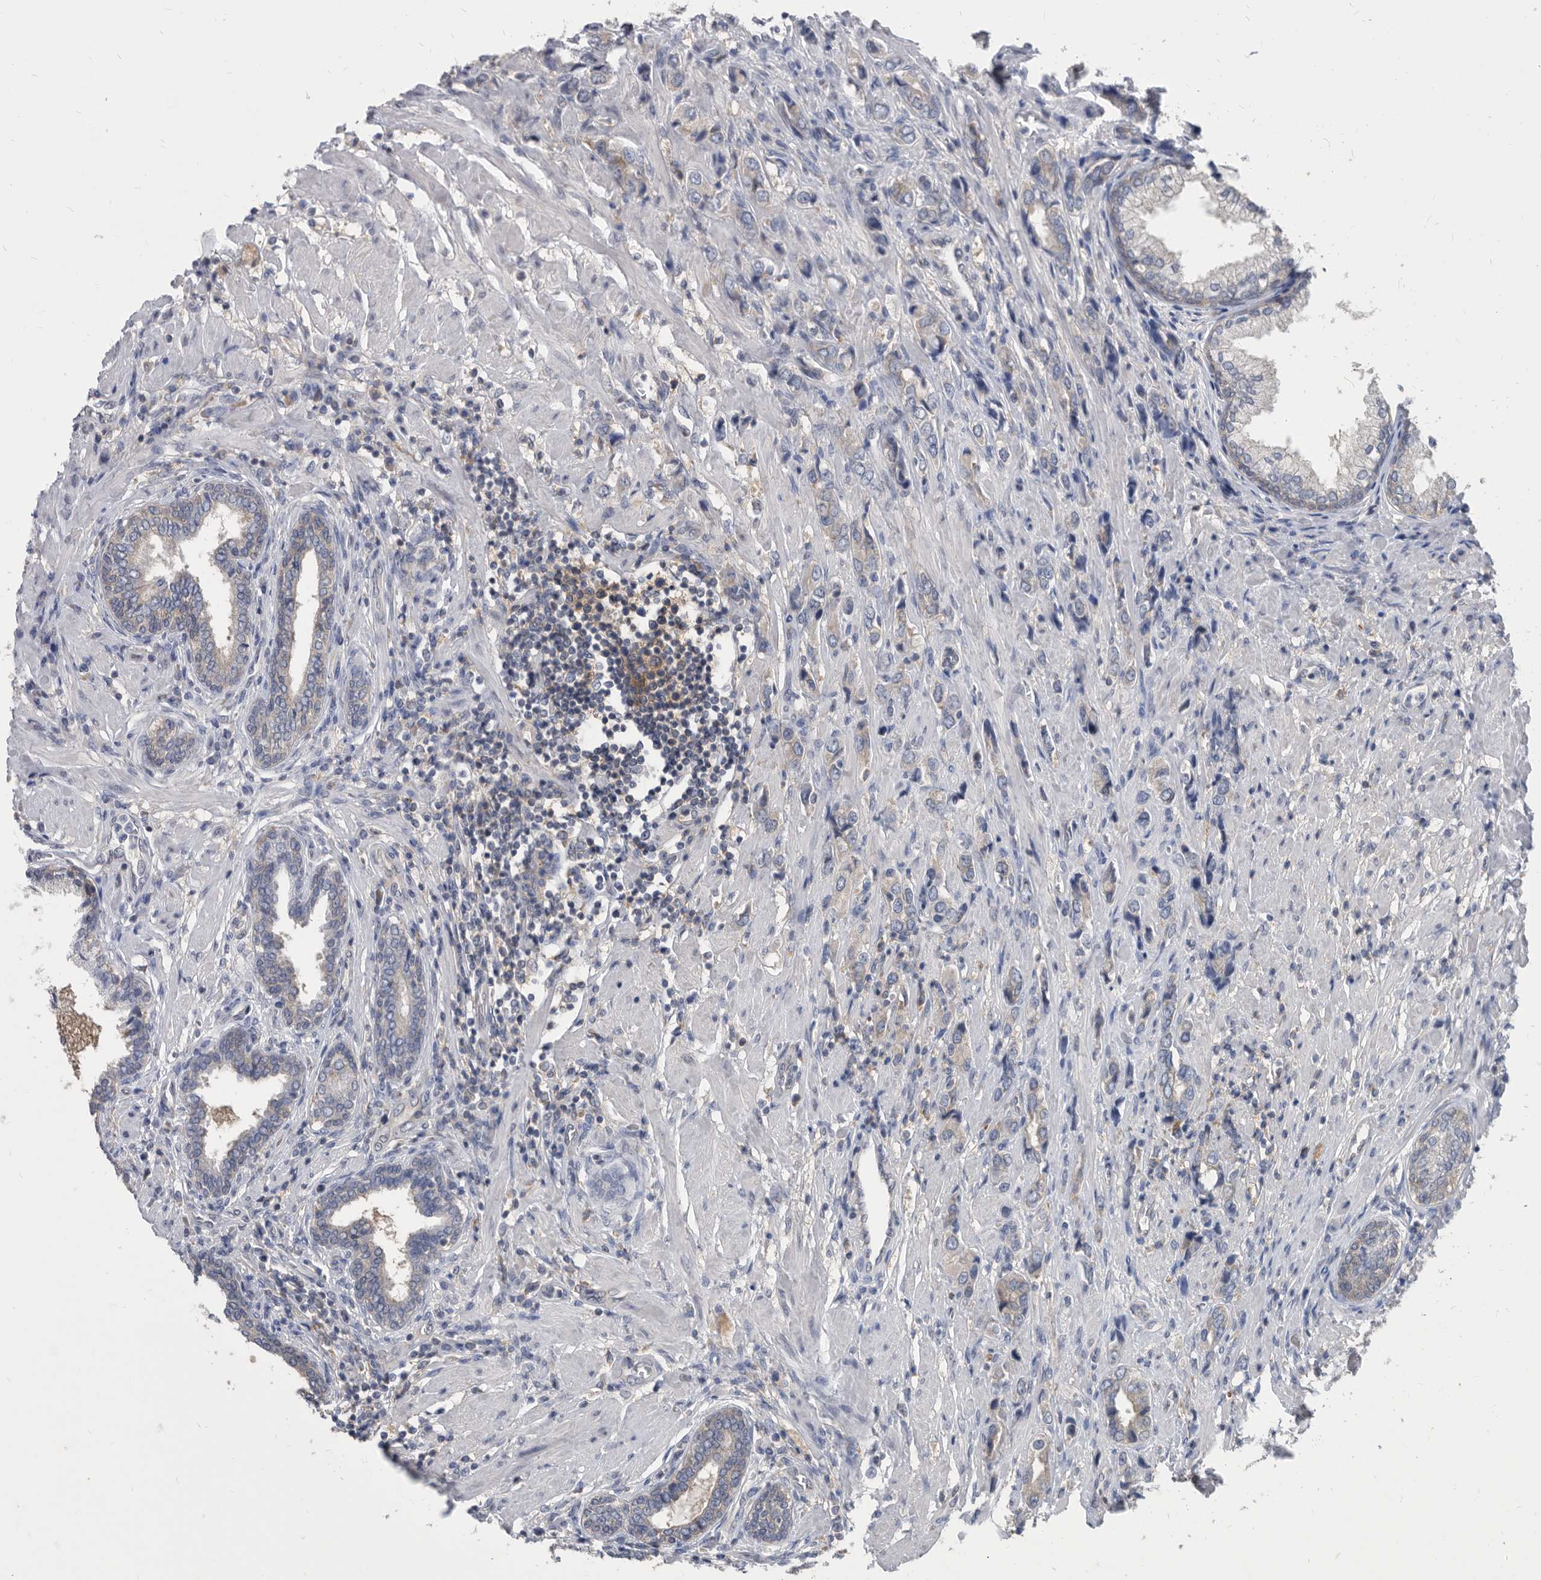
{"staining": {"intensity": "moderate", "quantity": "<25%", "location": "cytoplasmic/membranous"}, "tissue": "prostate cancer", "cell_type": "Tumor cells", "image_type": "cancer", "snomed": [{"axis": "morphology", "description": "Adenocarcinoma, High grade"}, {"axis": "topography", "description": "Prostate"}], "caption": "The image exhibits staining of prostate cancer (adenocarcinoma (high-grade)), revealing moderate cytoplasmic/membranous protein positivity (brown color) within tumor cells.", "gene": "CCT4", "patient": {"sex": "male", "age": 61}}